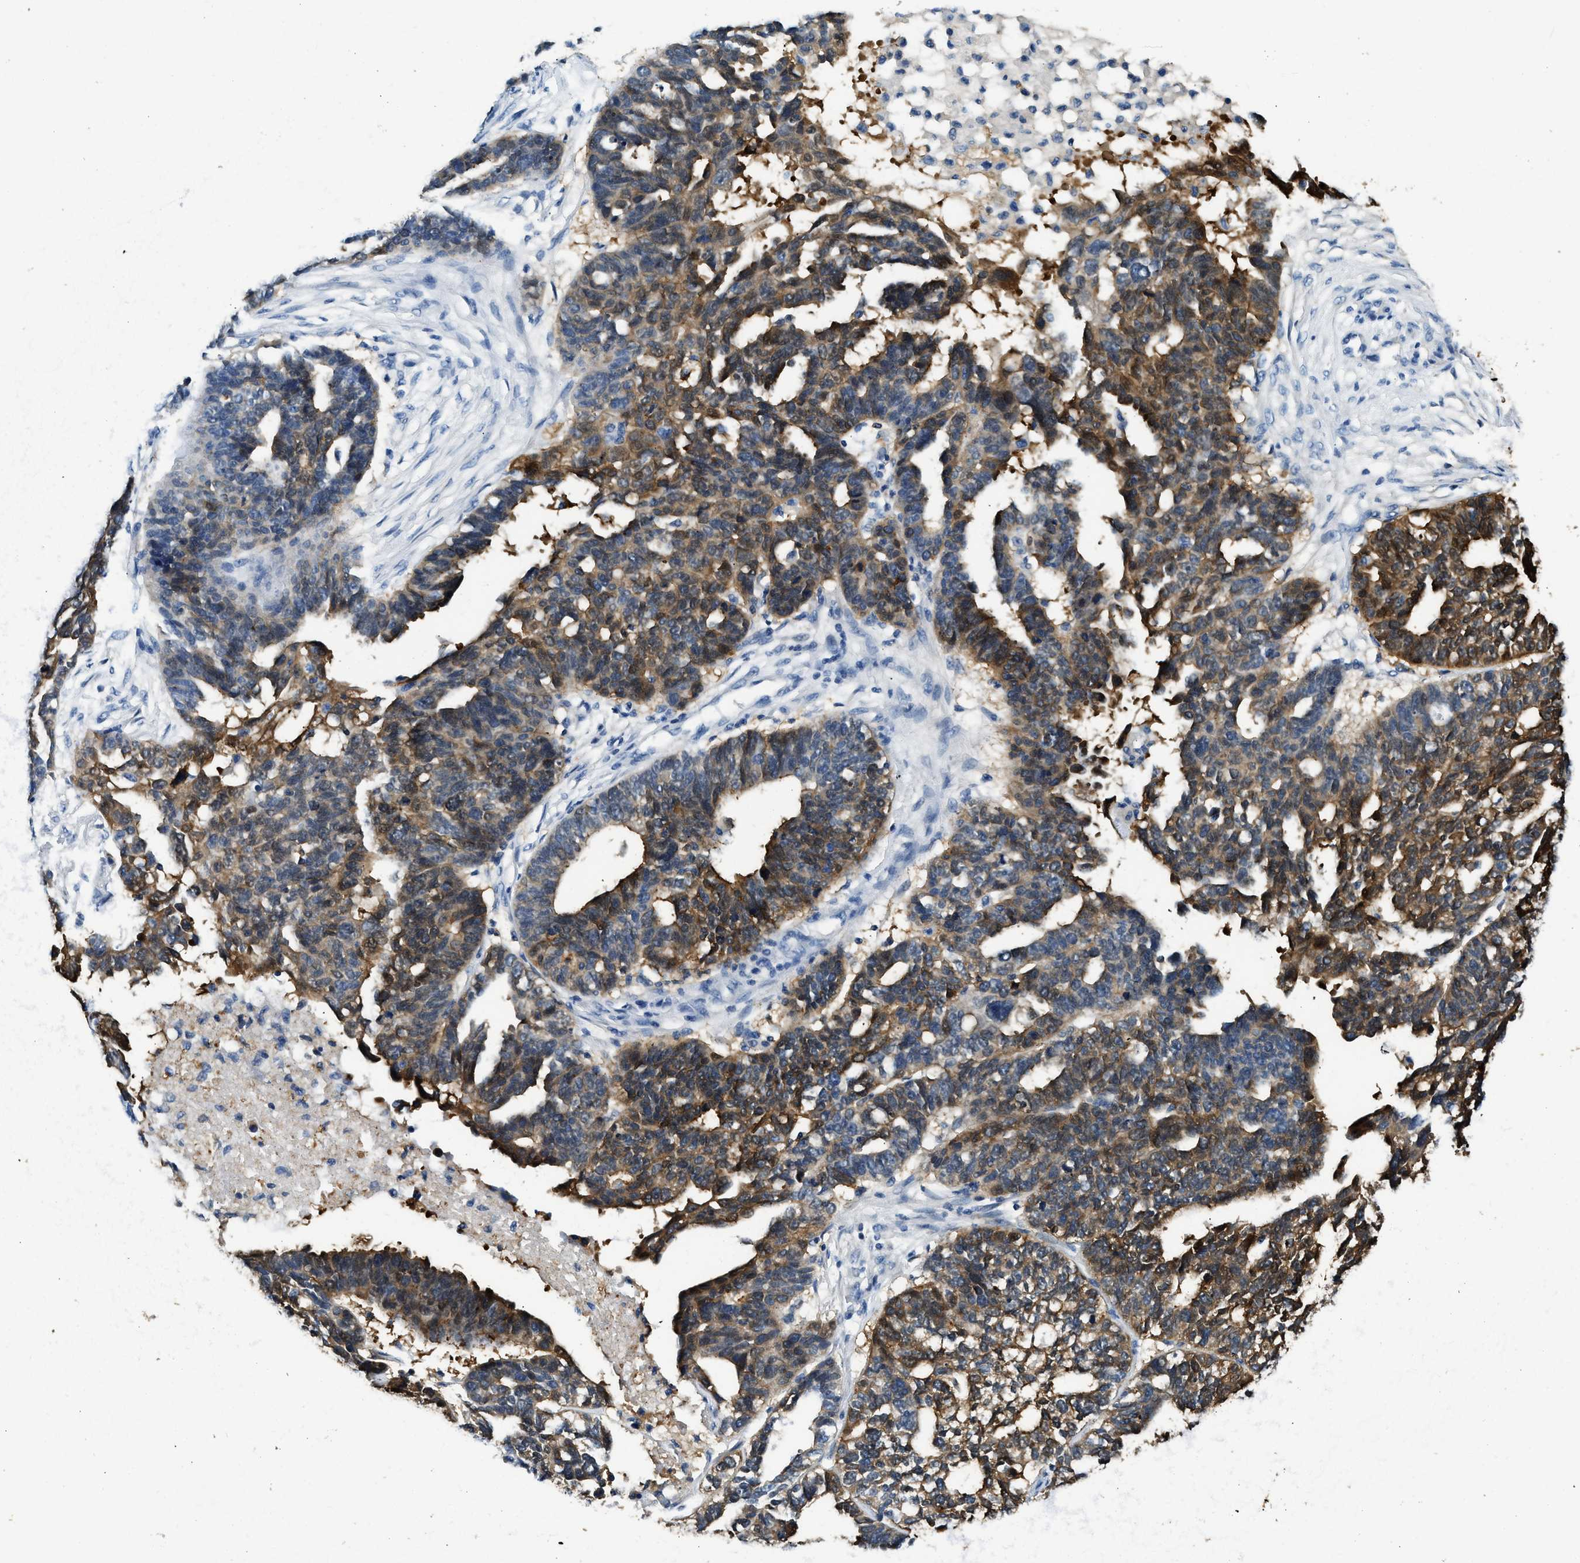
{"staining": {"intensity": "moderate", "quantity": ">75%", "location": "cytoplasmic/membranous"}, "tissue": "ovarian cancer", "cell_type": "Tumor cells", "image_type": "cancer", "snomed": [{"axis": "morphology", "description": "Cystadenocarcinoma, serous, NOS"}, {"axis": "topography", "description": "Ovary"}], "caption": "Serous cystadenocarcinoma (ovarian) stained with a protein marker shows moderate staining in tumor cells.", "gene": "ANXA3", "patient": {"sex": "female", "age": 59}}